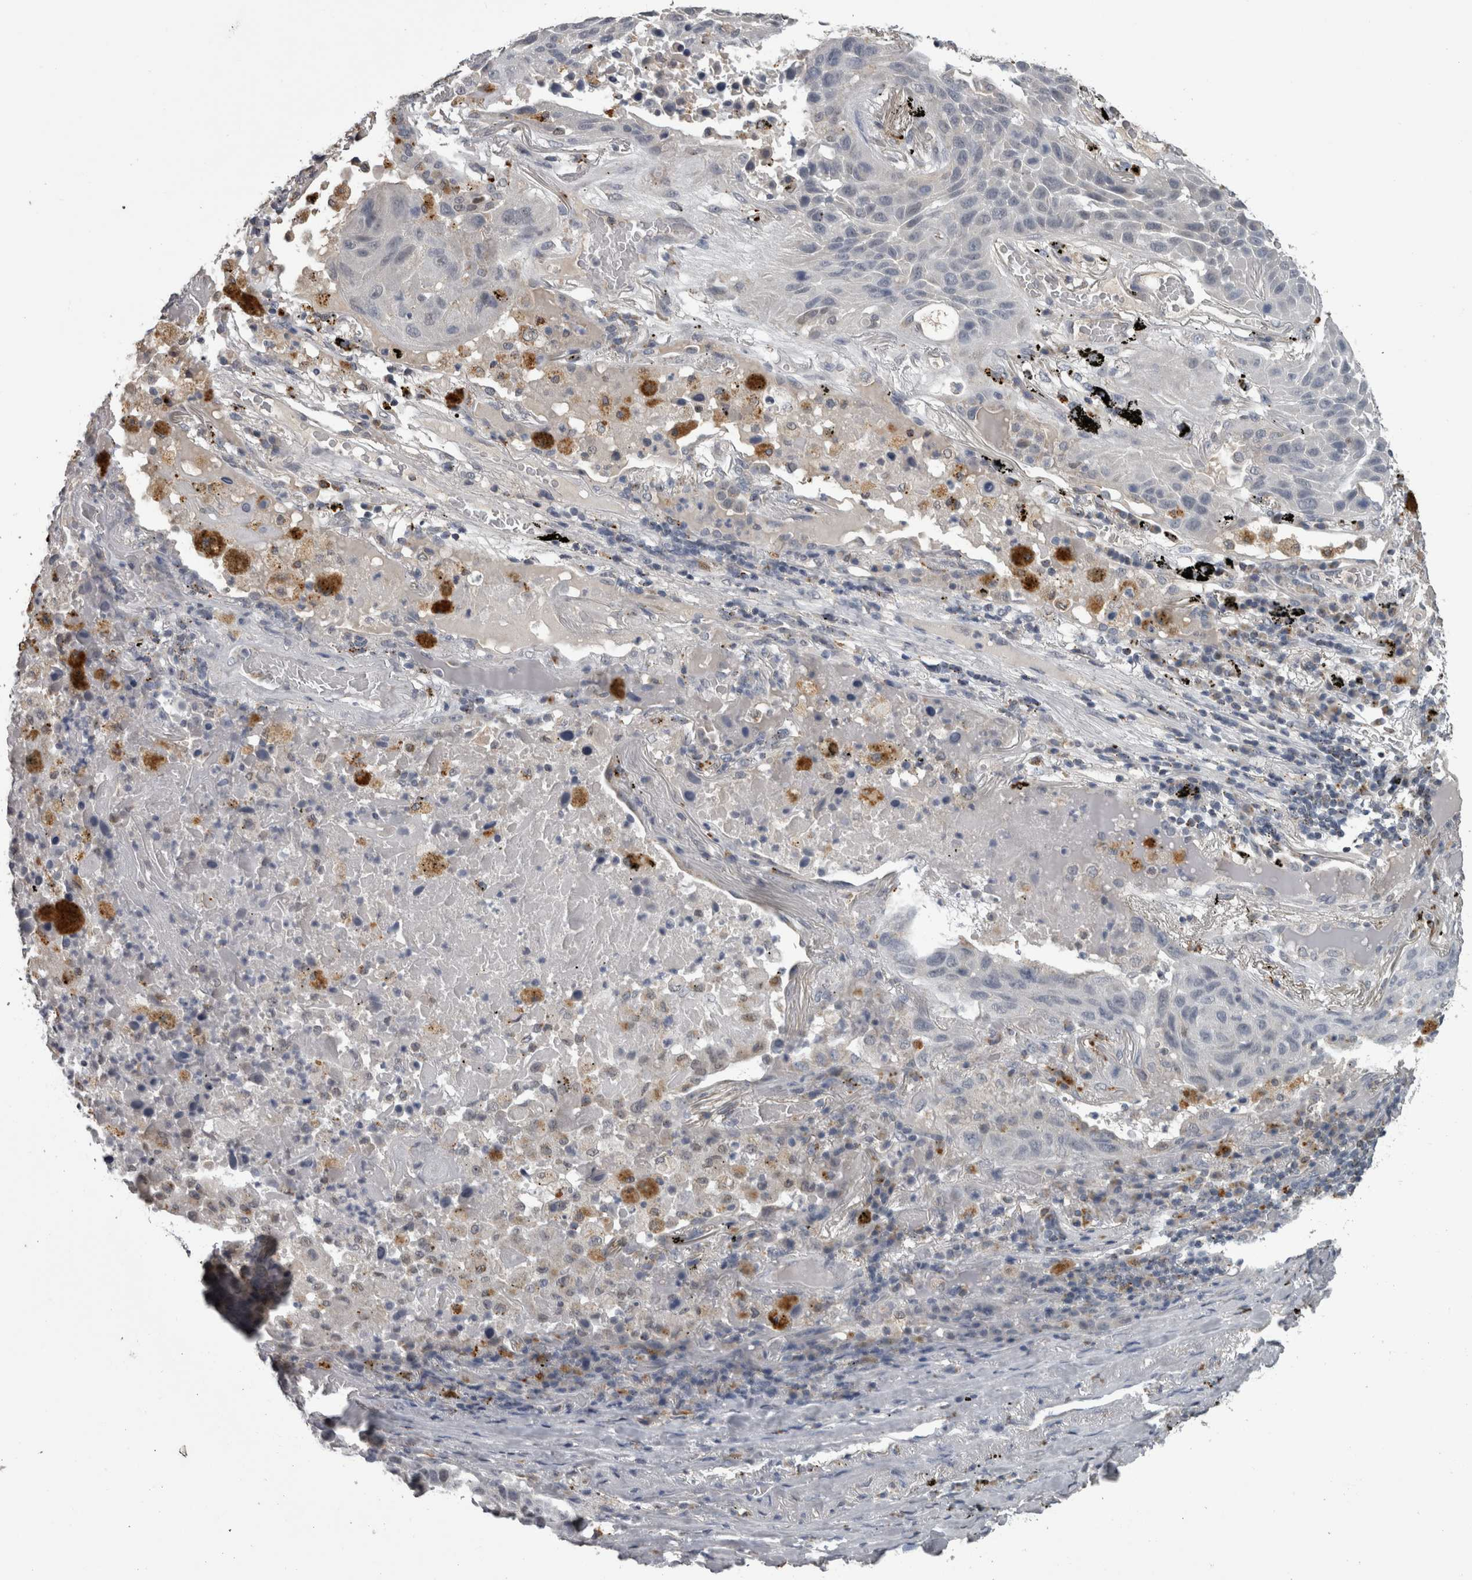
{"staining": {"intensity": "negative", "quantity": "none", "location": "none"}, "tissue": "lung cancer", "cell_type": "Tumor cells", "image_type": "cancer", "snomed": [{"axis": "morphology", "description": "Squamous cell carcinoma, NOS"}, {"axis": "topography", "description": "Lung"}], "caption": "Lung squamous cell carcinoma stained for a protein using IHC shows no expression tumor cells.", "gene": "NAAA", "patient": {"sex": "male", "age": 57}}